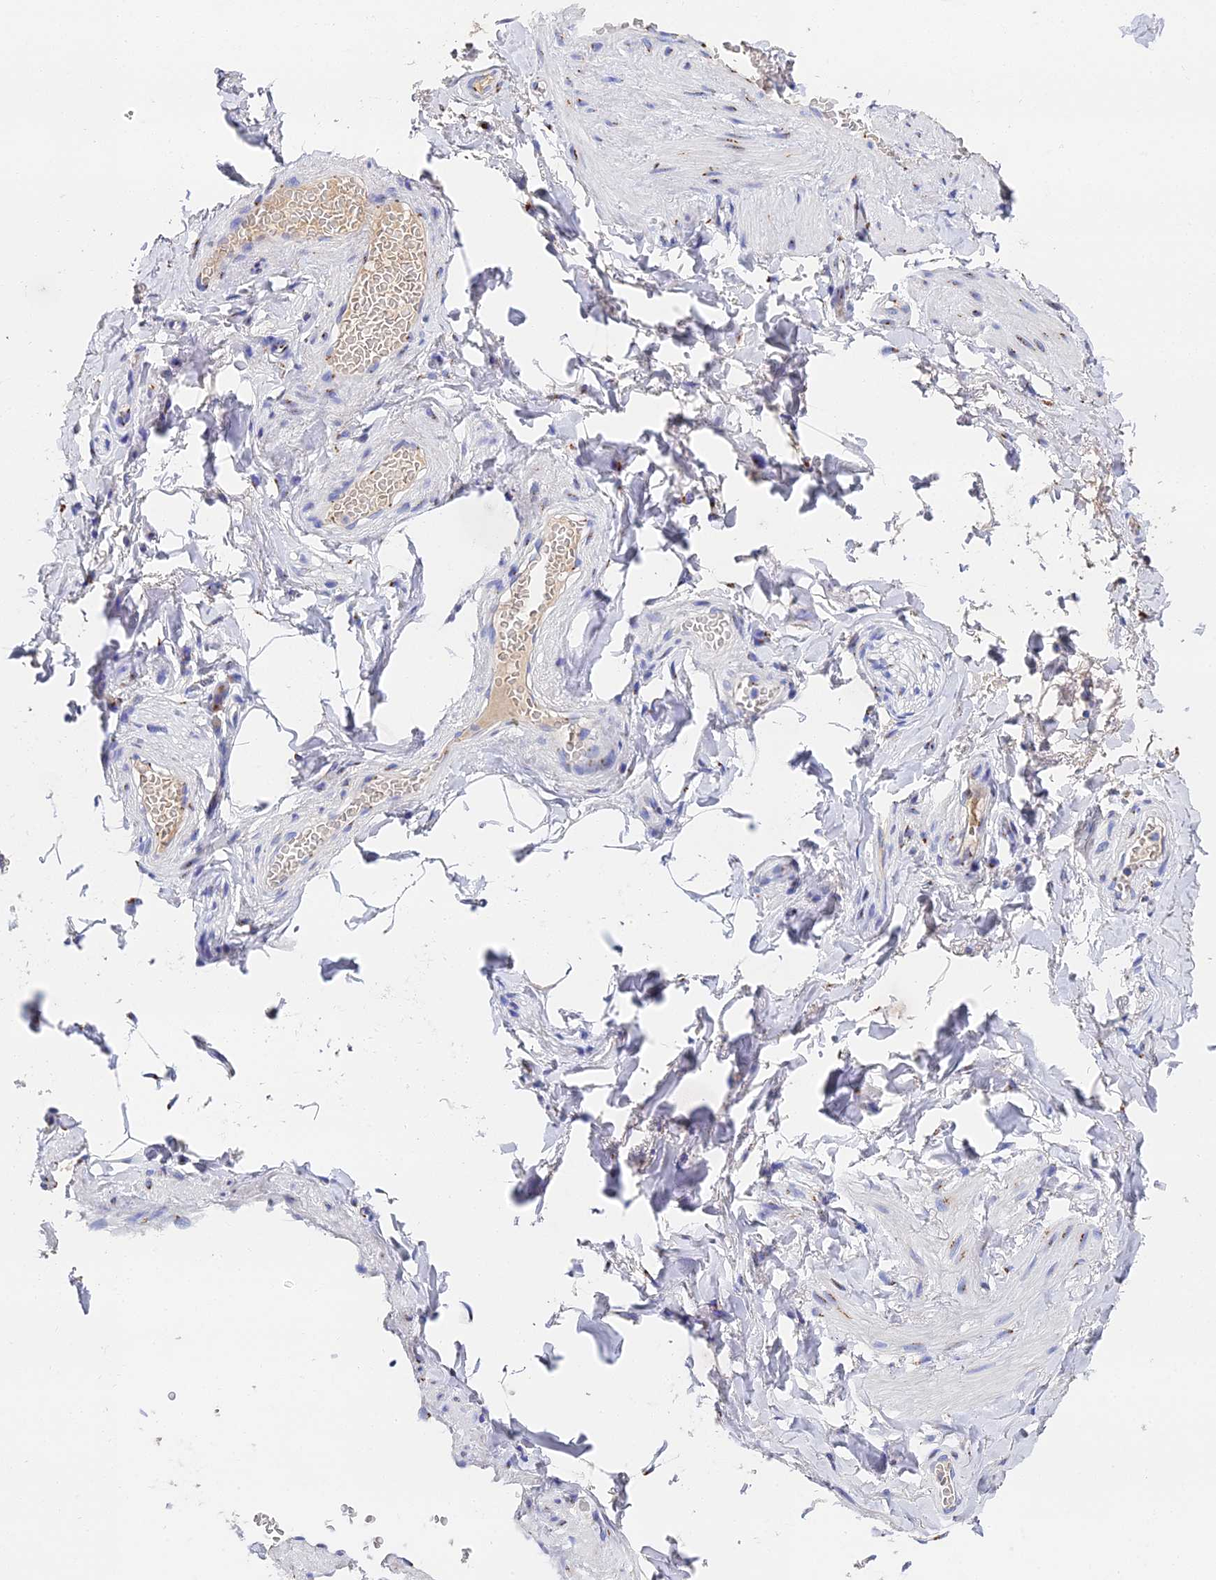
{"staining": {"intensity": "negative", "quantity": "none", "location": "none"}, "tissue": "adipose tissue", "cell_type": "Adipocytes", "image_type": "normal", "snomed": [{"axis": "morphology", "description": "Normal tissue, NOS"}, {"axis": "topography", "description": "Soft tissue"}, {"axis": "topography", "description": "Vascular tissue"}], "caption": "The photomicrograph reveals no staining of adipocytes in unremarkable adipose tissue.", "gene": "ENSG00000268674", "patient": {"sex": "male", "age": 54}}